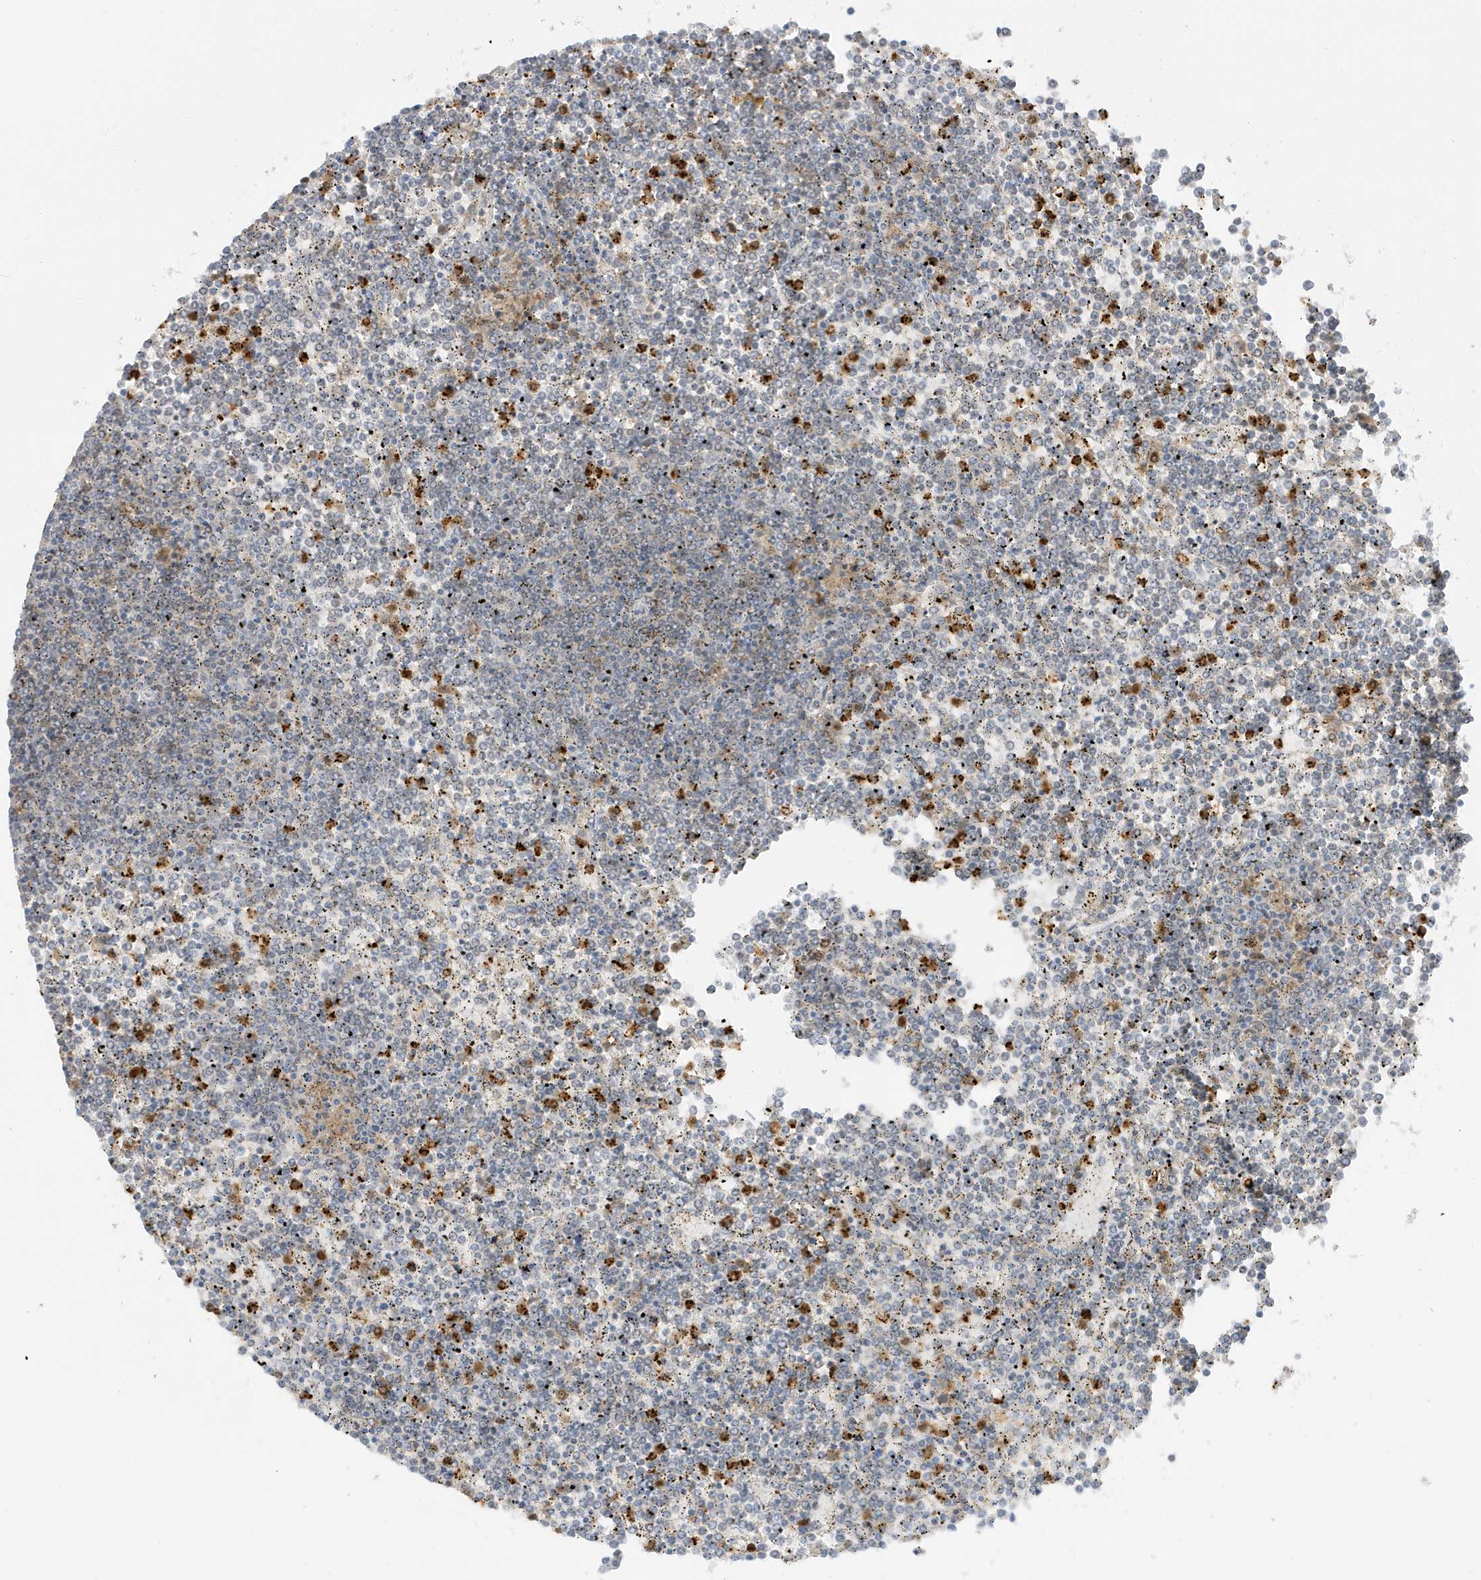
{"staining": {"intensity": "negative", "quantity": "none", "location": "none"}, "tissue": "lymphoma", "cell_type": "Tumor cells", "image_type": "cancer", "snomed": [{"axis": "morphology", "description": "Malignant lymphoma, non-Hodgkin's type, Low grade"}, {"axis": "topography", "description": "Spleen"}], "caption": "Malignant lymphoma, non-Hodgkin's type (low-grade) stained for a protein using immunohistochemistry demonstrates no positivity tumor cells.", "gene": "GCA", "patient": {"sex": "female", "age": 19}}